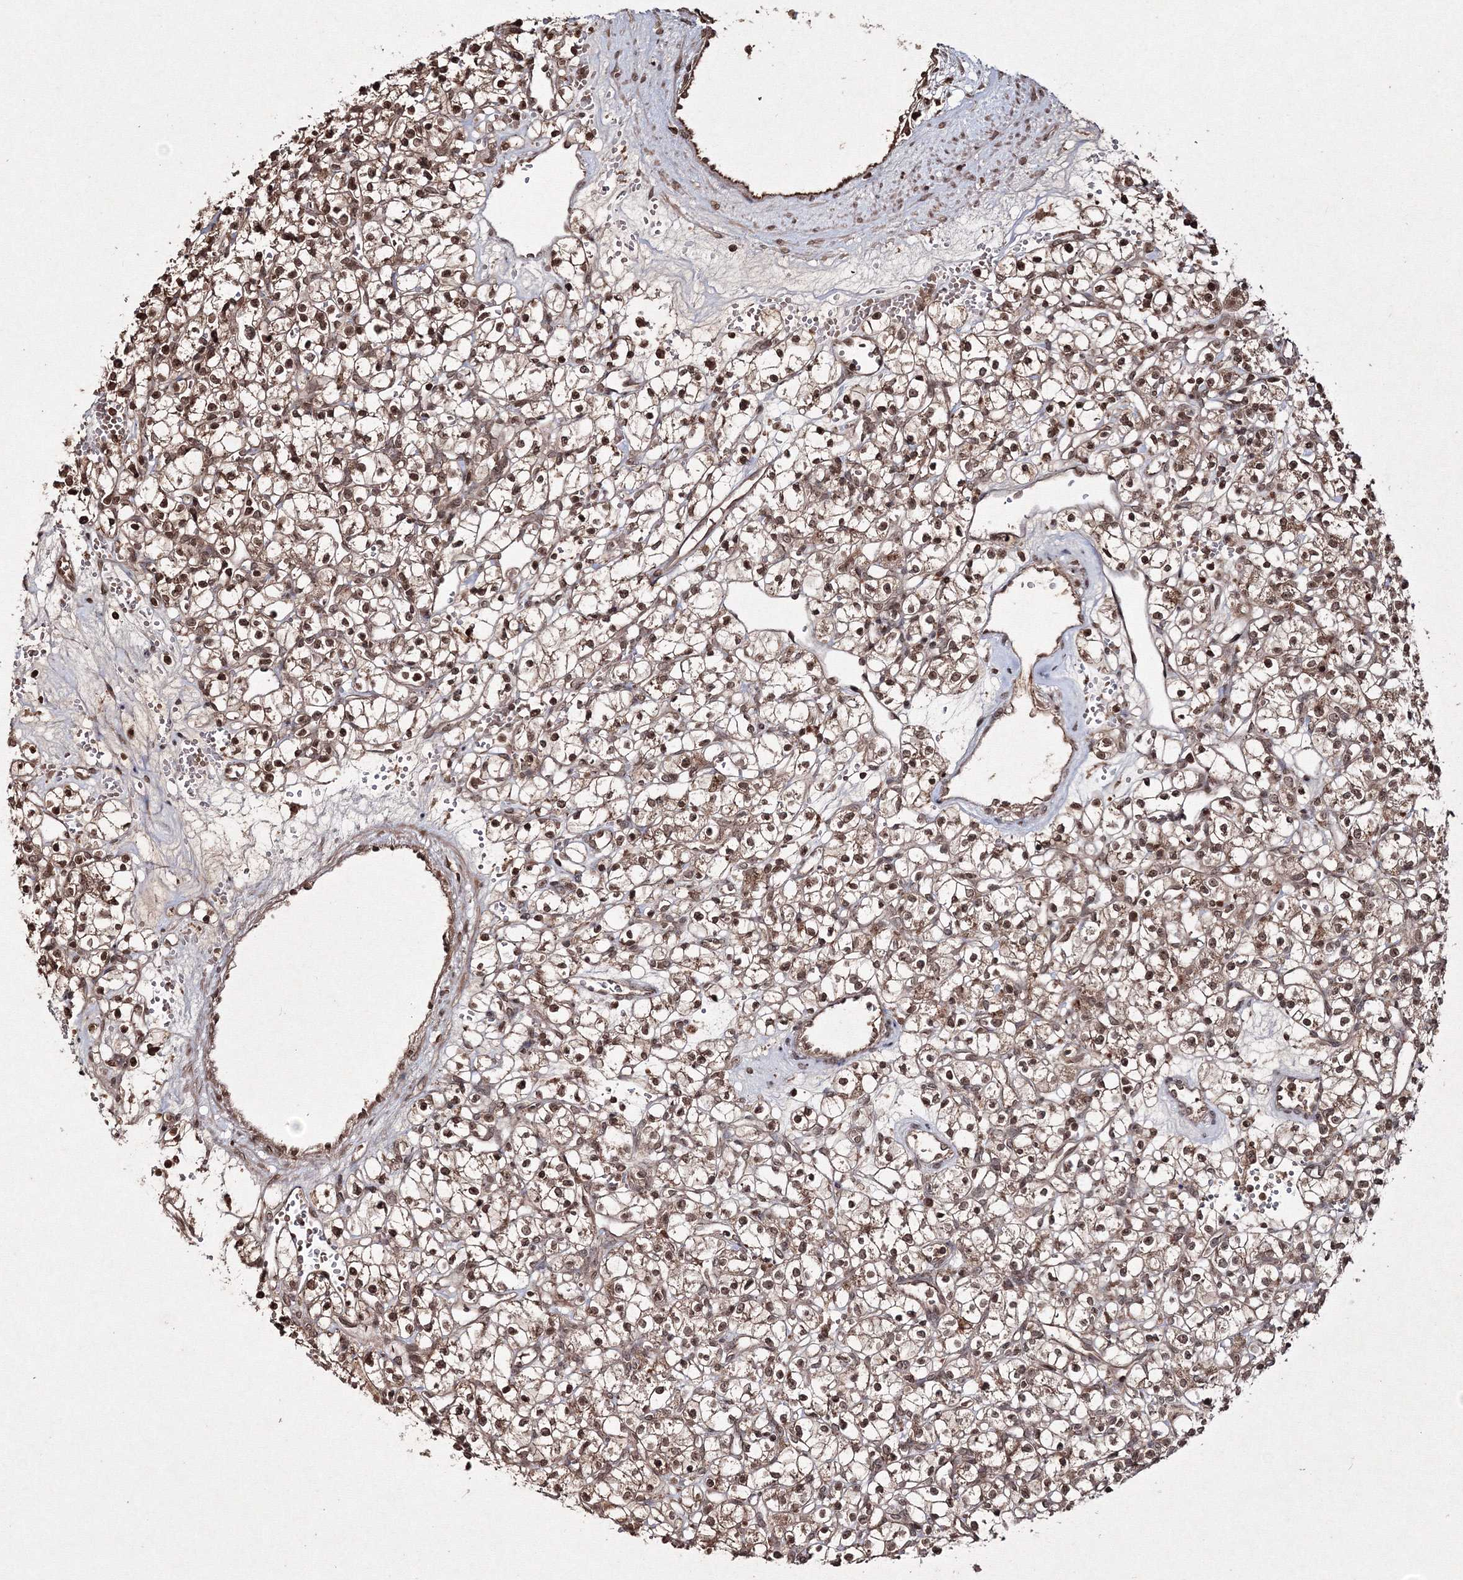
{"staining": {"intensity": "strong", "quantity": ">75%", "location": "cytoplasmic/membranous,nuclear"}, "tissue": "renal cancer", "cell_type": "Tumor cells", "image_type": "cancer", "snomed": [{"axis": "morphology", "description": "Adenocarcinoma, NOS"}, {"axis": "topography", "description": "Kidney"}], "caption": "Renal adenocarcinoma tissue shows strong cytoplasmic/membranous and nuclear staining in approximately >75% of tumor cells, visualized by immunohistochemistry. The staining was performed using DAB, with brown indicating positive protein expression. Nuclei are stained blue with hematoxylin.", "gene": "PEX13", "patient": {"sex": "female", "age": 59}}